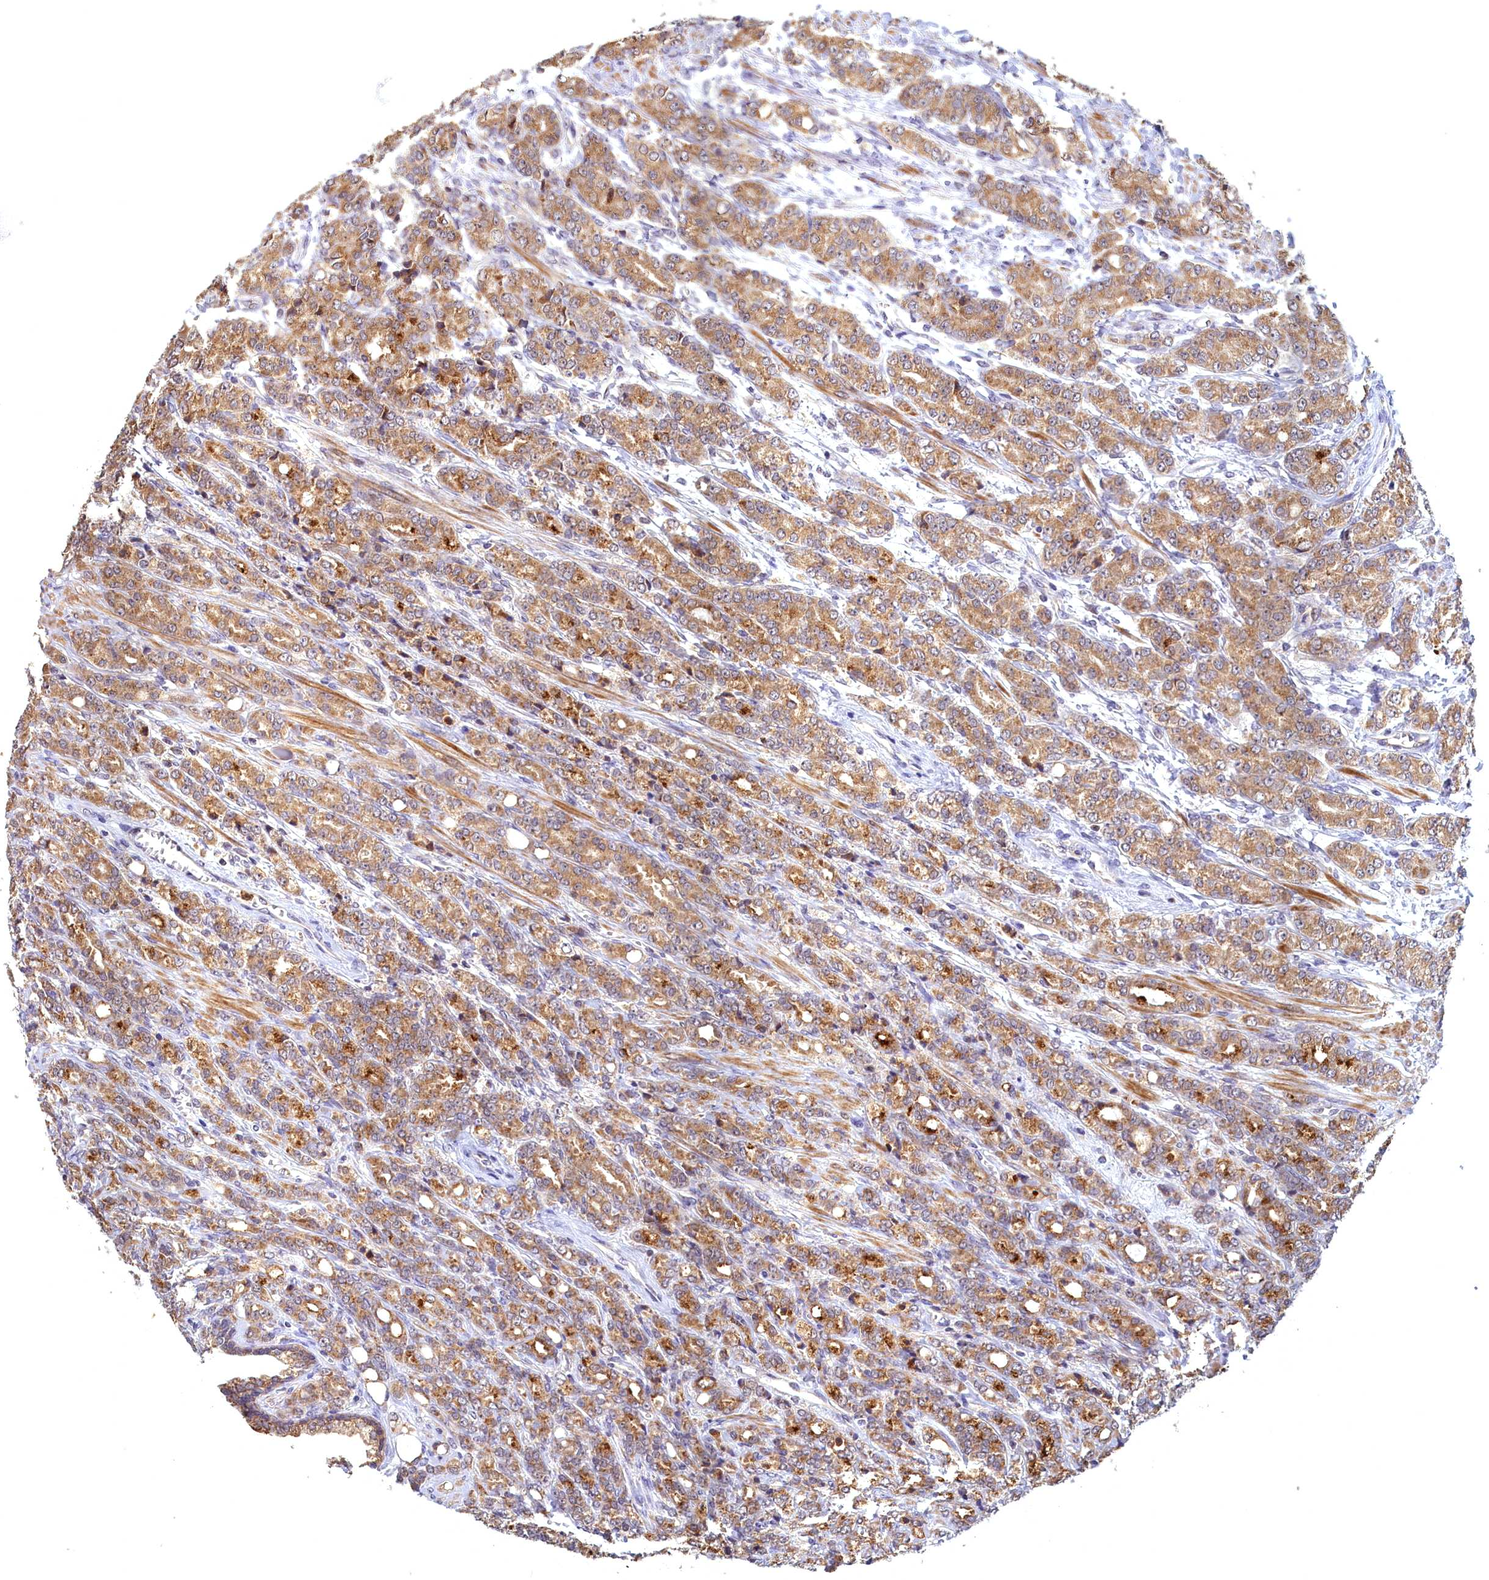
{"staining": {"intensity": "moderate", "quantity": ">75%", "location": "cytoplasmic/membranous"}, "tissue": "prostate cancer", "cell_type": "Tumor cells", "image_type": "cancer", "snomed": [{"axis": "morphology", "description": "Adenocarcinoma, High grade"}, {"axis": "topography", "description": "Prostate"}], "caption": "Prostate cancer (adenocarcinoma (high-grade)) stained with a protein marker shows moderate staining in tumor cells.", "gene": "EPB41L4B", "patient": {"sex": "male", "age": 62}}